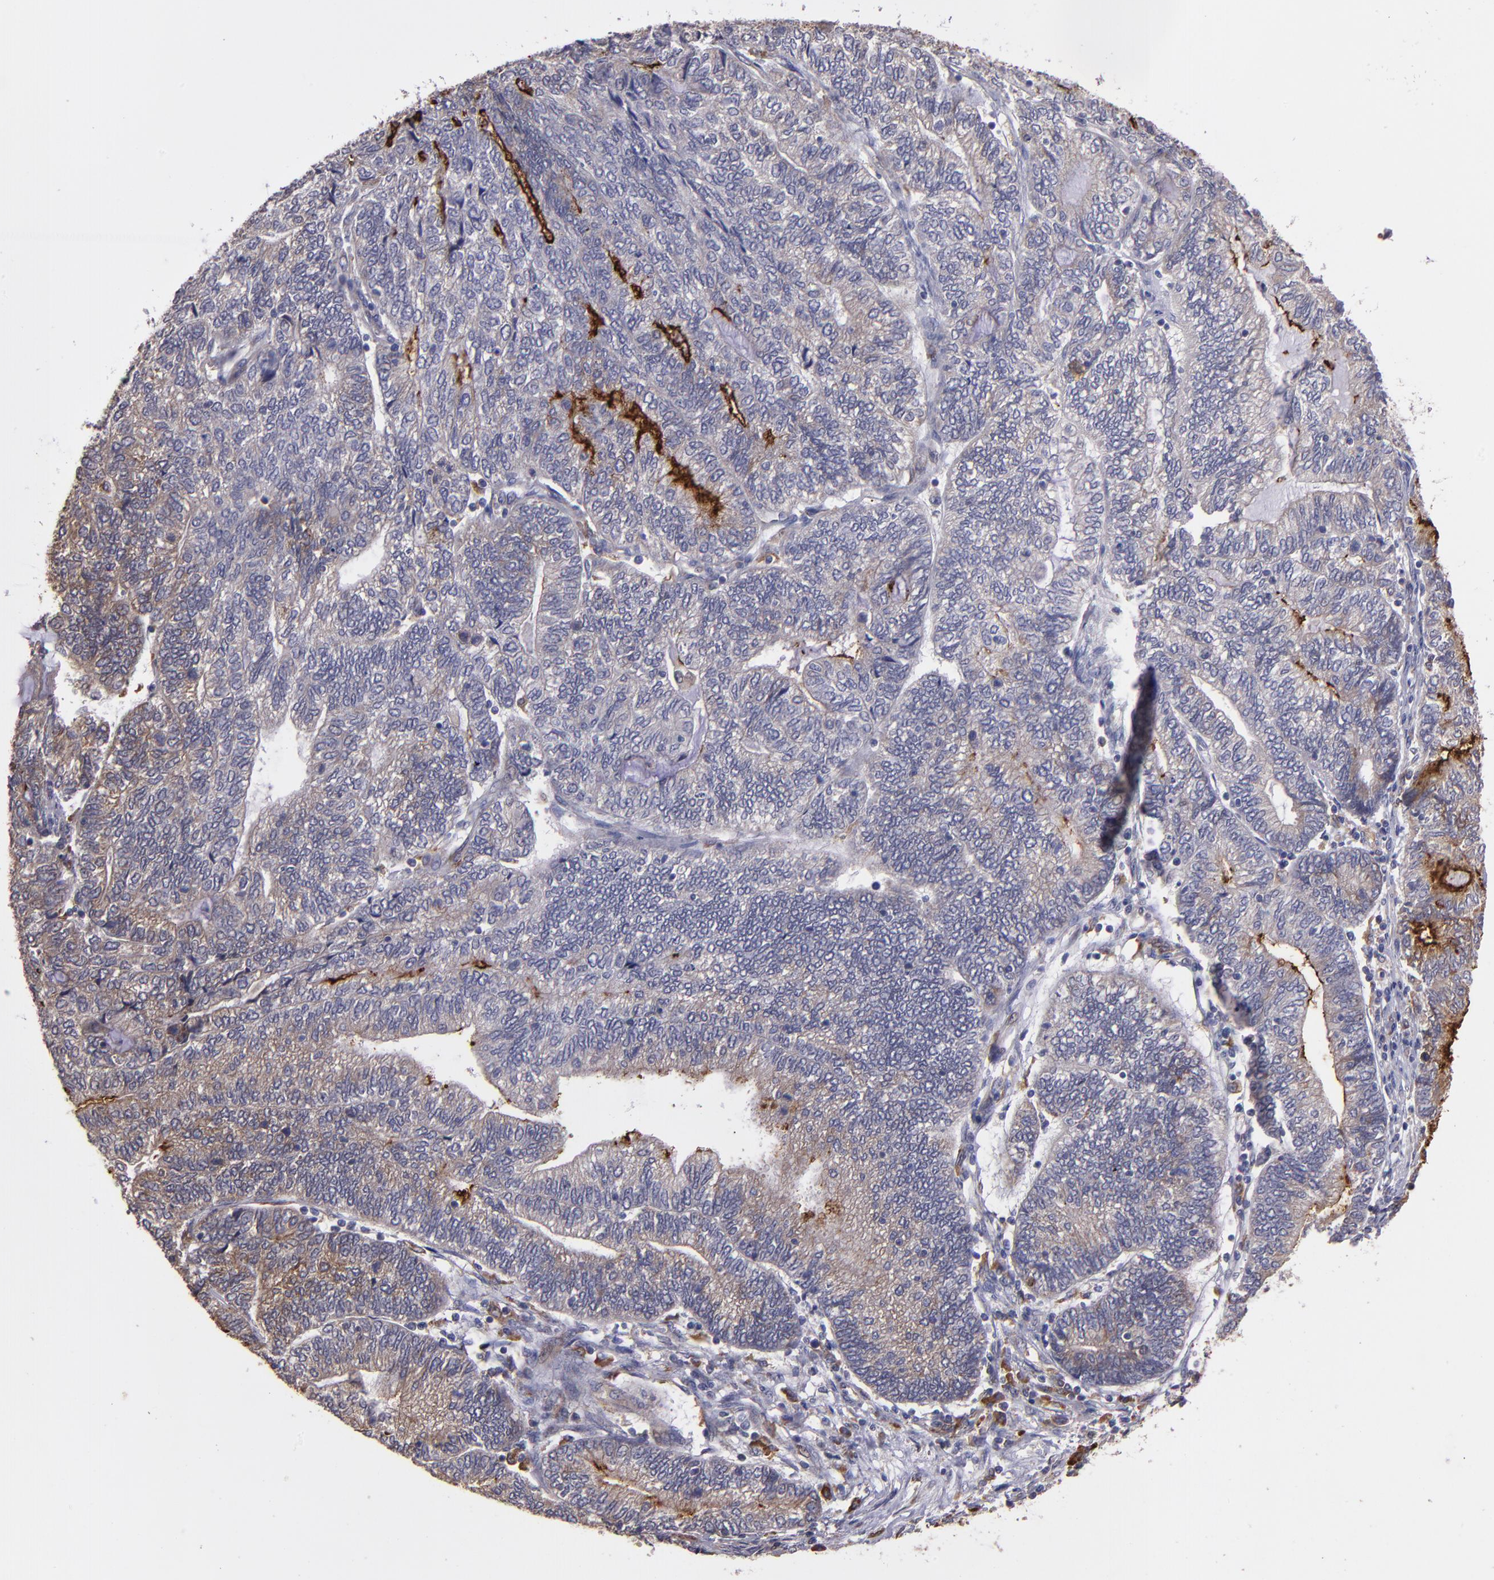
{"staining": {"intensity": "negative", "quantity": "none", "location": "none"}, "tissue": "endometrial cancer", "cell_type": "Tumor cells", "image_type": "cancer", "snomed": [{"axis": "morphology", "description": "Adenocarcinoma, NOS"}, {"axis": "topography", "description": "Uterus"}, {"axis": "topography", "description": "Endometrium"}], "caption": "A photomicrograph of human endometrial cancer is negative for staining in tumor cells. (DAB IHC with hematoxylin counter stain).", "gene": "IFIH1", "patient": {"sex": "female", "age": 70}}